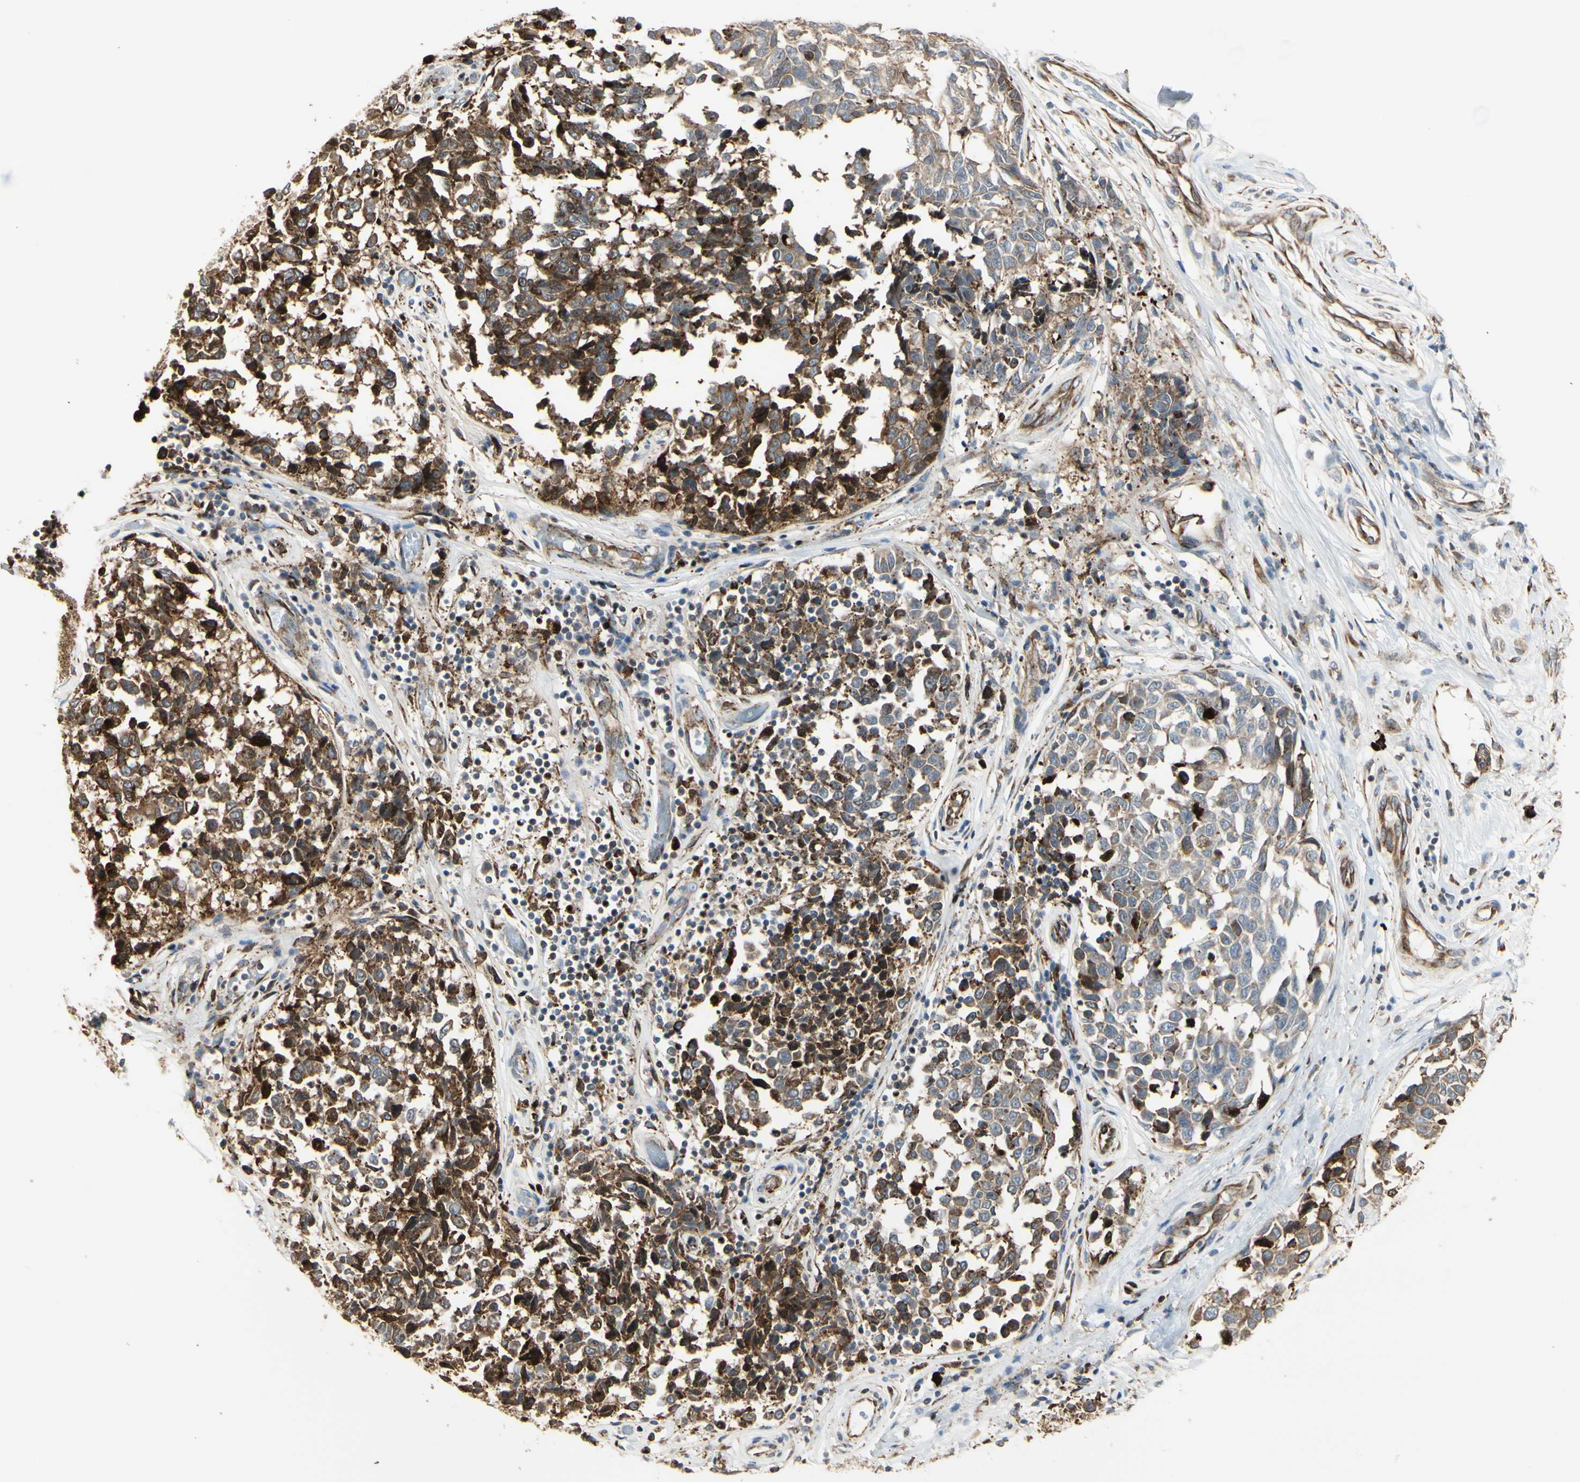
{"staining": {"intensity": "strong", "quantity": ">75%", "location": "cytoplasmic/membranous"}, "tissue": "melanoma", "cell_type": "Tumor cells", "image_type": "cancer", "snomed": [{"axis": "morphology", "description": "Malignant melanoma, NOS"}, {"axis": "topography", "description": "Skin"}], "caption": "A photomicrograph showing strong cytoplasmic/membranous staining in approximately >75% of tumor cells in melanoma, as visualized by brown immunohistochemical staining.", "gene": "HSP90B1", "patient": {"sex": "female", "age": 64}}